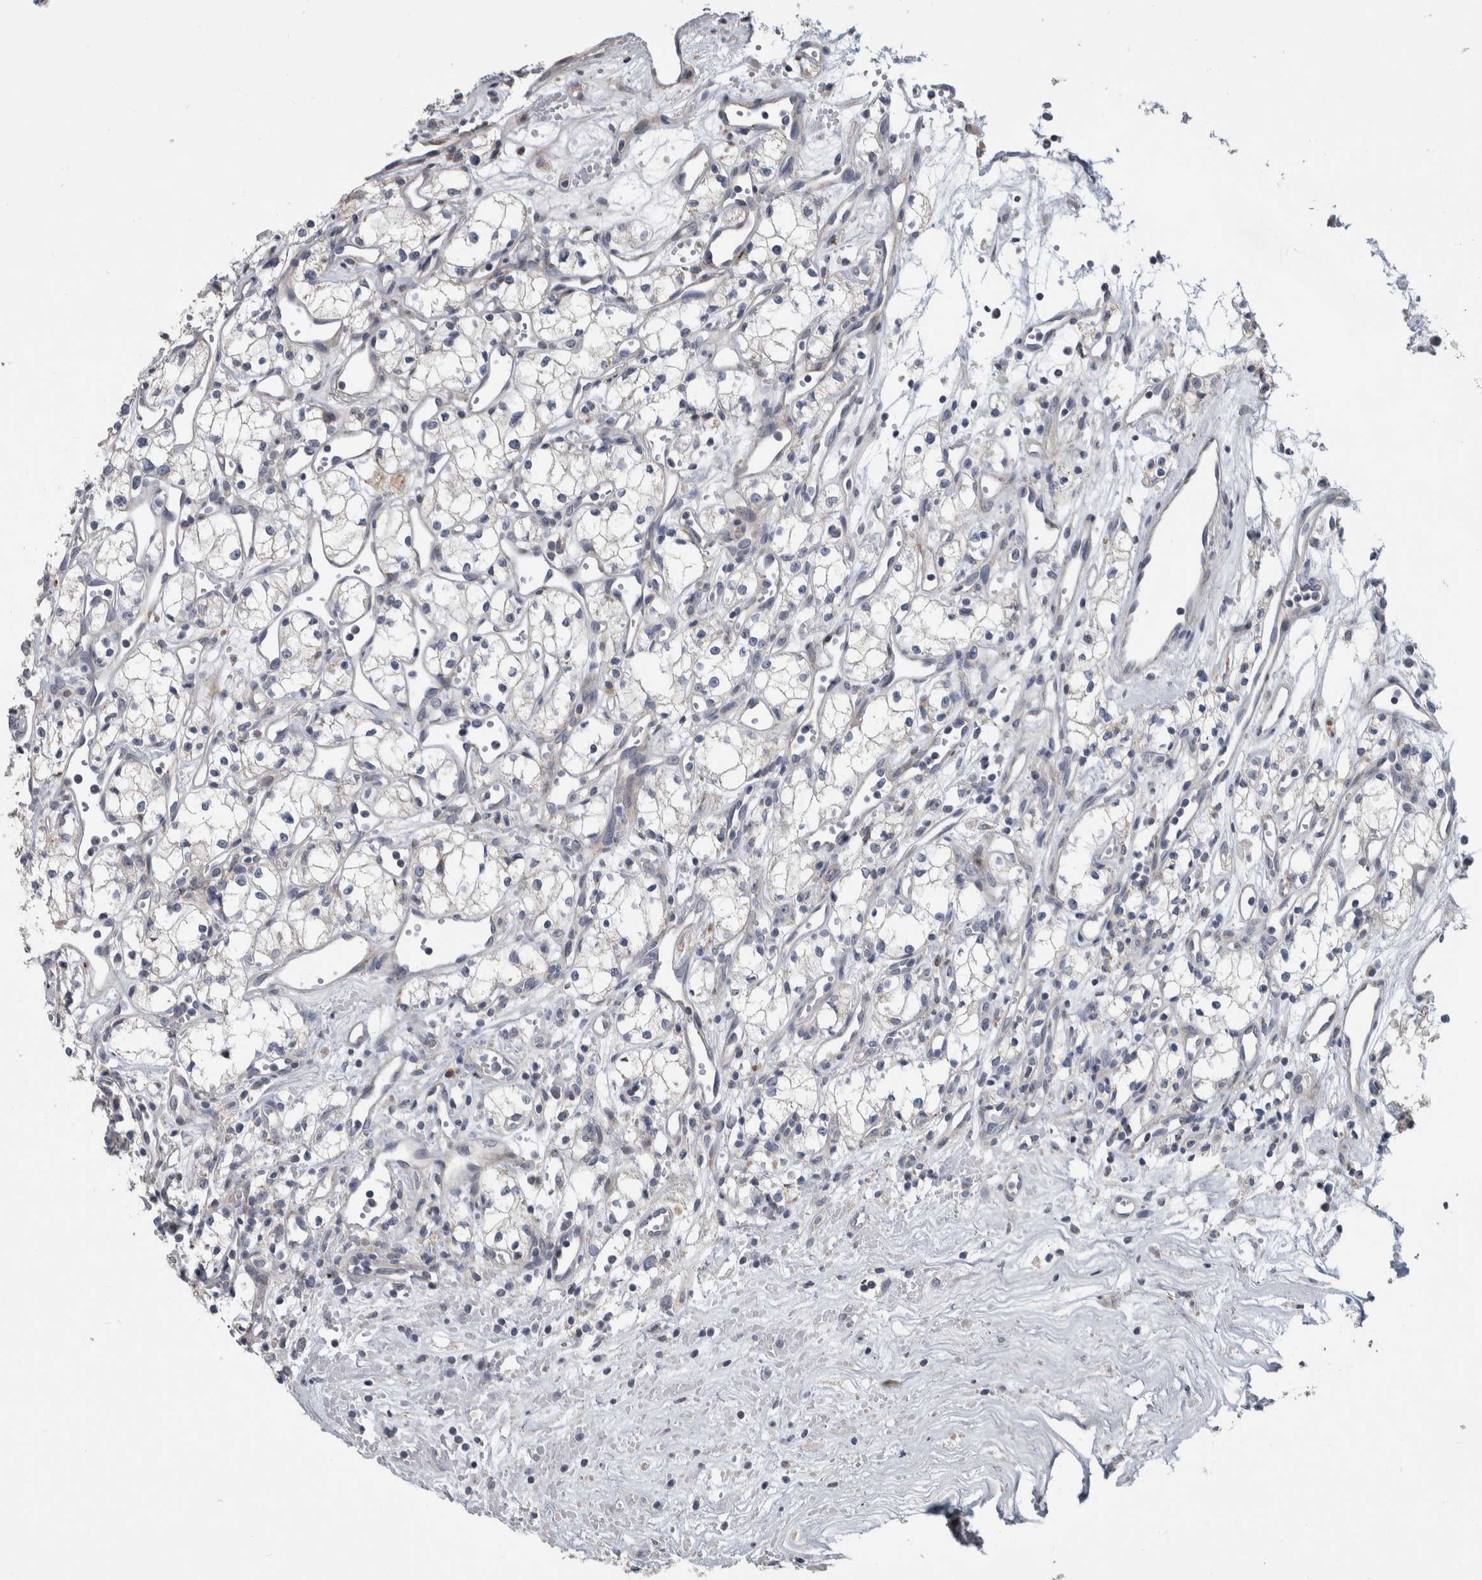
{"staining": {"intensity": "negative", "quantity": "none", "location": "none"}, "tissue": "renal cancer", "cell_type": "Tumor cells", "image_type": "cancer", "snomed": [{"axis": "morphology", "description": "Adenocarcinoma, NOS"}, {"axis": "topography", "description": "Kidney"}], "caption": "Immunohistochemistry (IHC) histopathology image of human adenocarcinoma (renal) stained for a protein (brown), which shows no expression in tumor cells. Nuclei are stained in blue.", "gene": "FAM83G", "patient": {"sex": "male", "age": 59}}